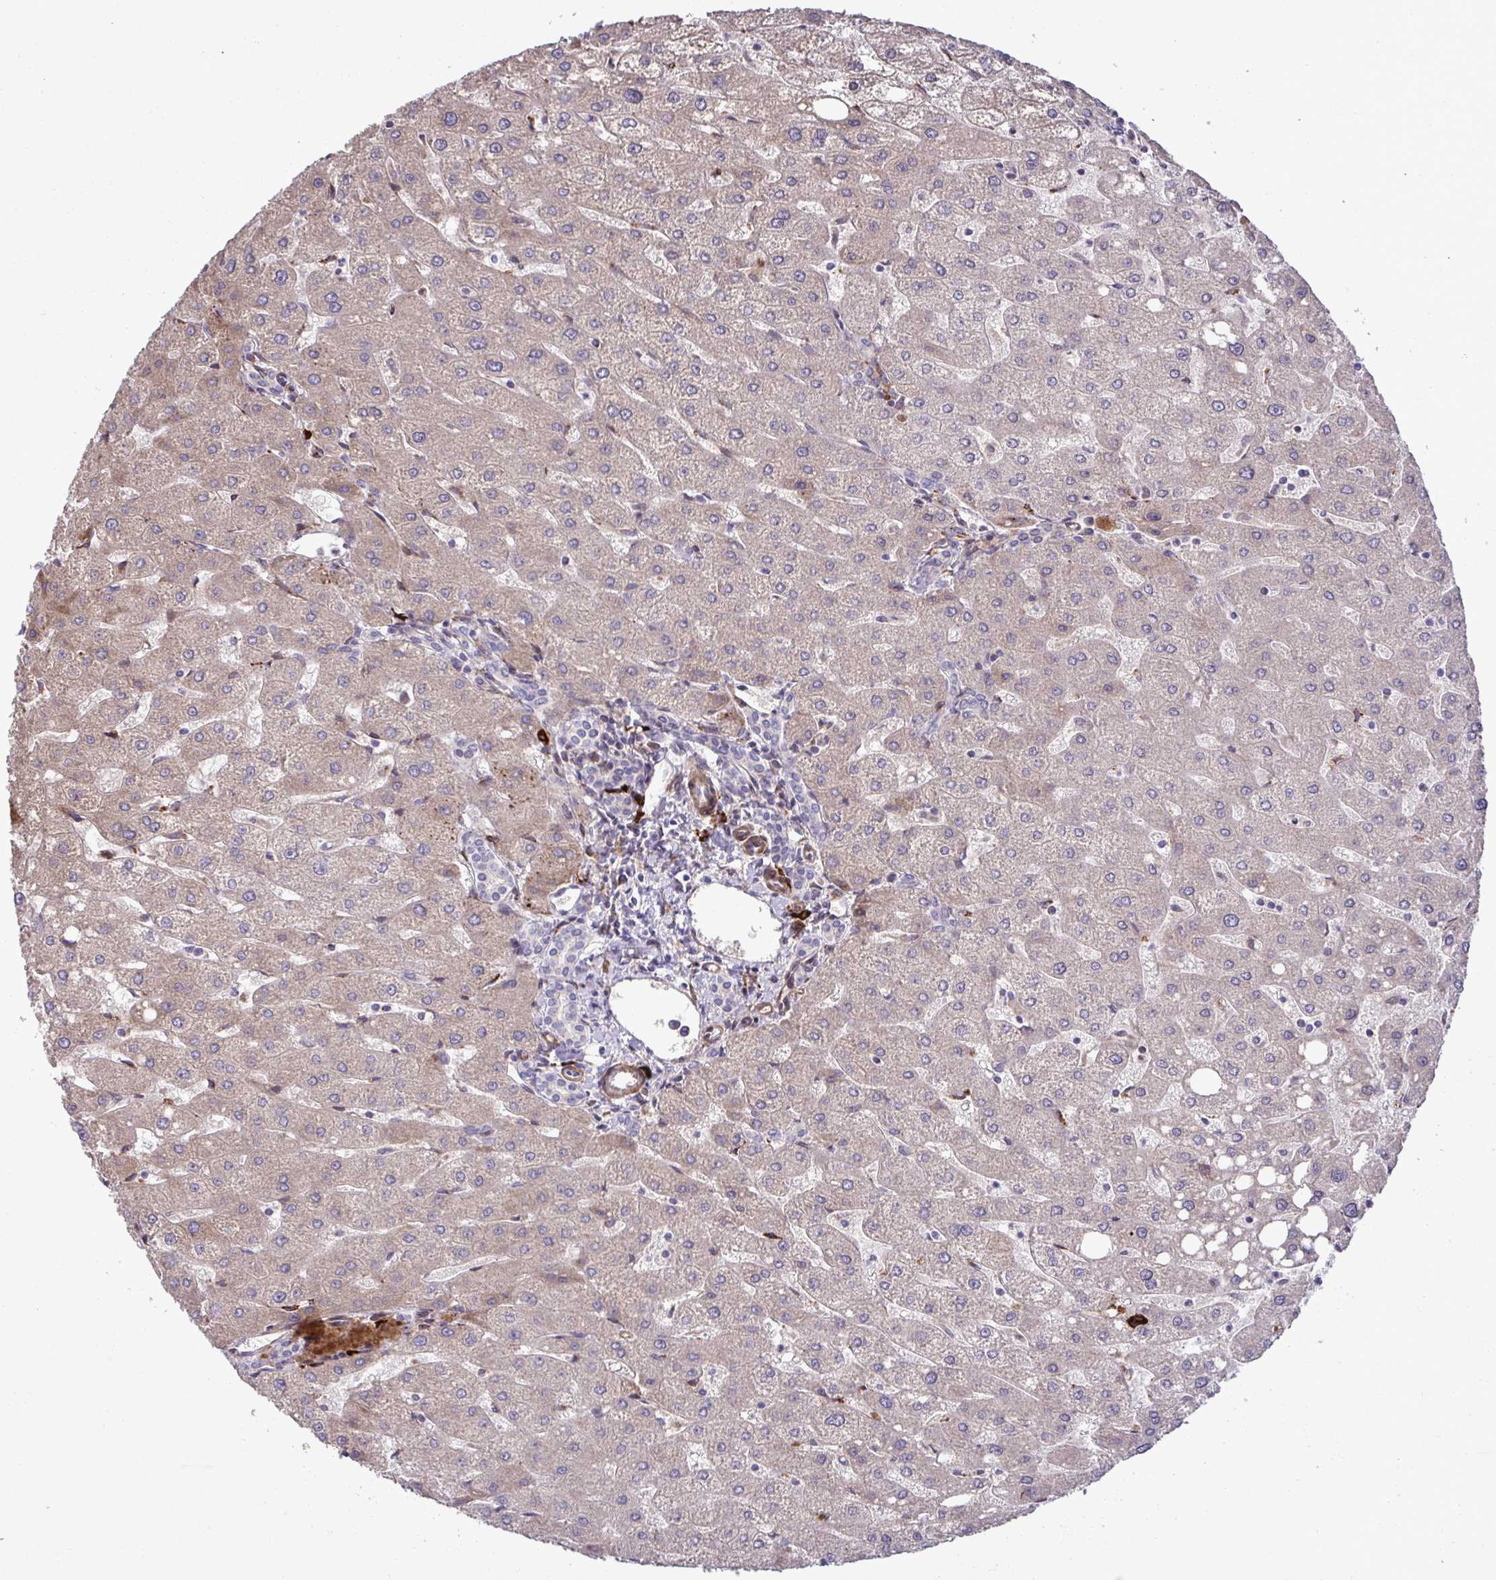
{"staining": {"intensity": "weak", "quantity": "<25%", "location": "cytoplasmic/membranous"}, "tissue": "liver", "cell_type": "Cholangiocytes", "image_type": "normal", "snomed": [{"axis": "morphology", "description": "Normal tissue, NOS"}, {"axis": "topography", "description": "Liver"}], "caption": "An IHC image of benign liver is shown. There is no staining in cholangiocytes of liver.", "gene": "LIMS1", "patient": {"sex": "male", "age": 67}}